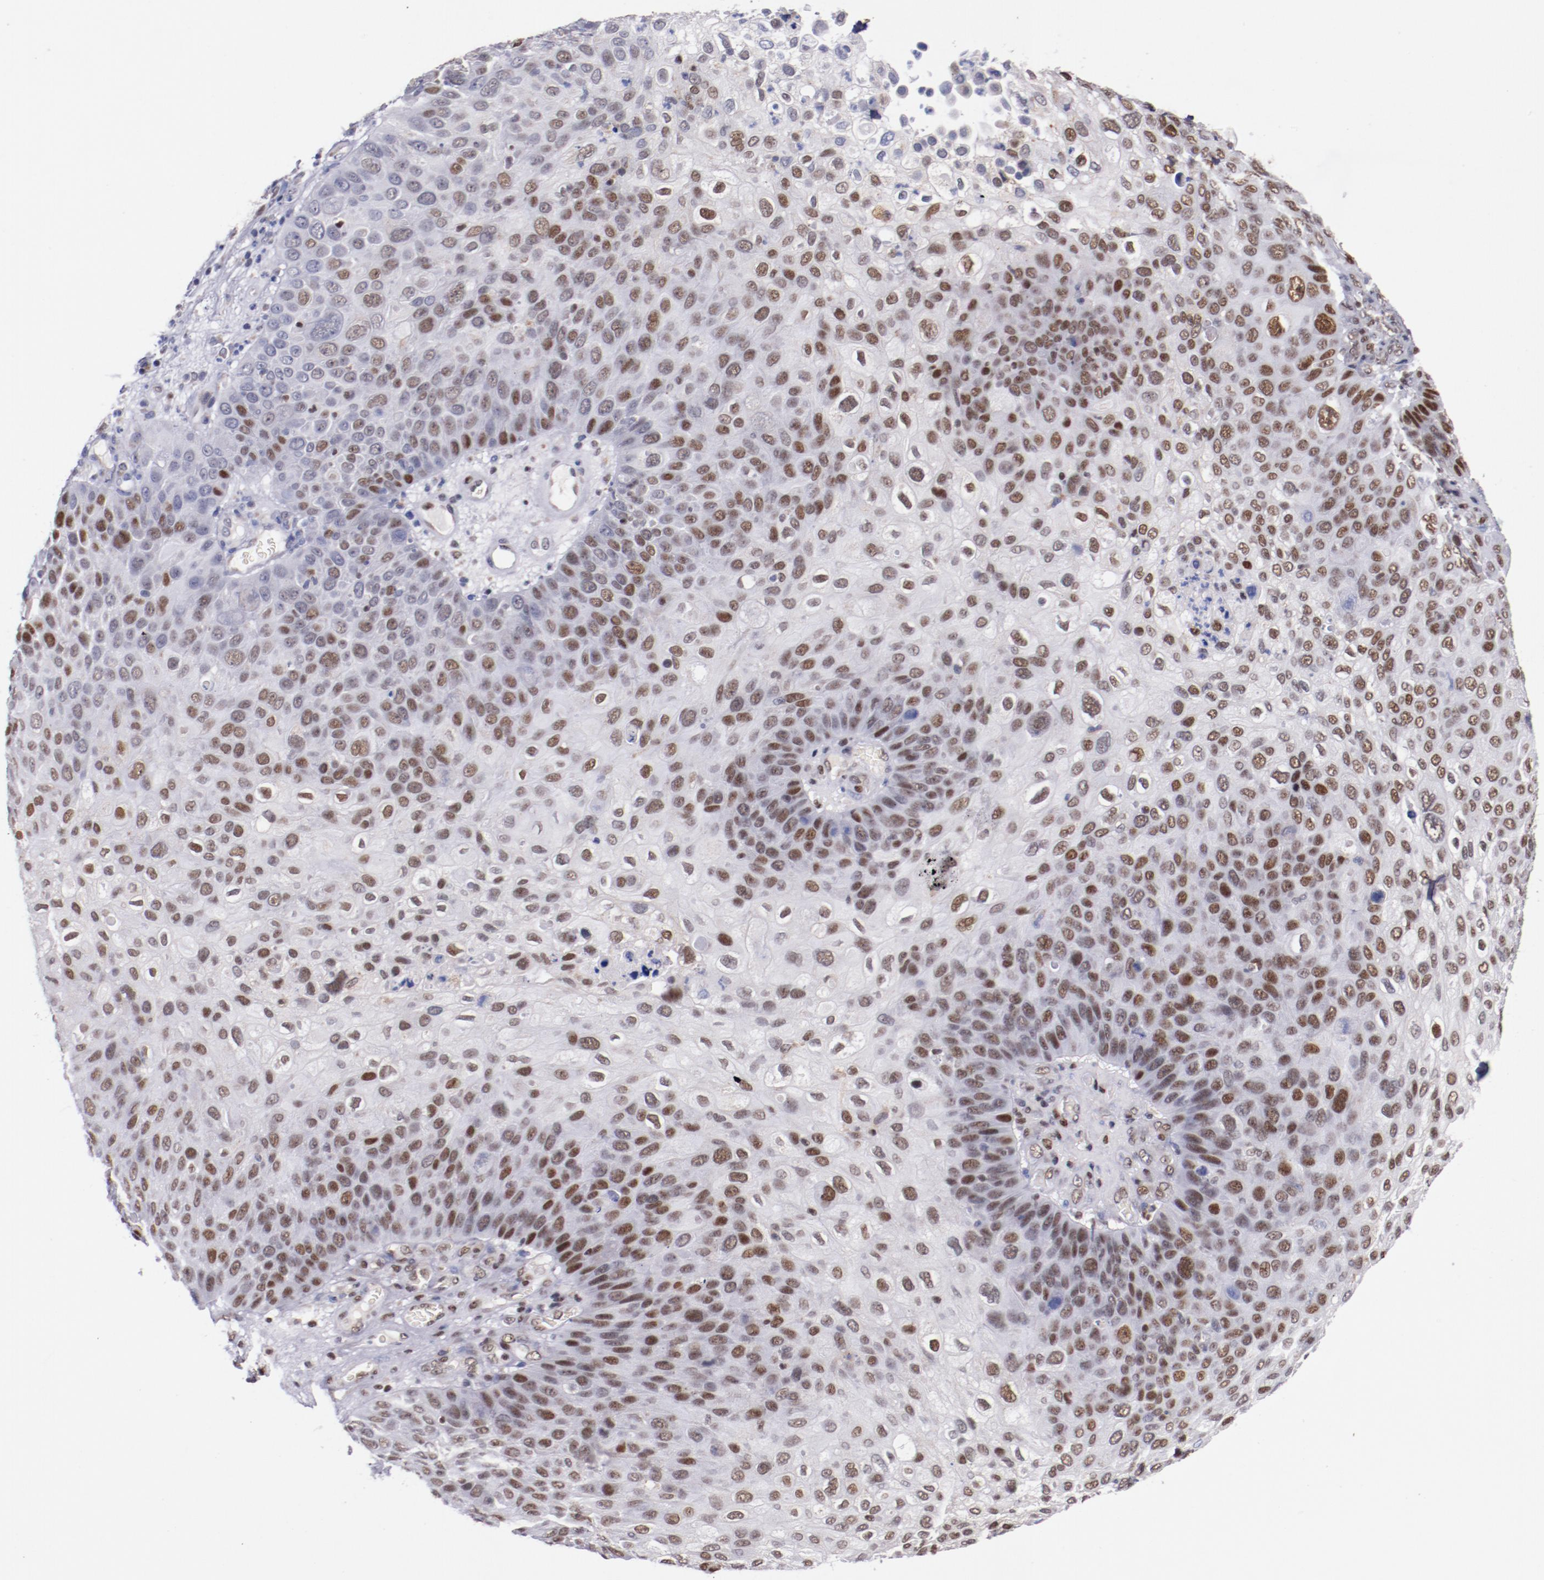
{"staining": {"intensity": "weak", "quantity": "<25%", "location": "nuclear"}, "tissue": "skin cancer", "cell_type": "Tumor cells", "image_type": "cancer", "snomed": [{"axis": "morphology", "description": "Squamous cell carcinoma, NOS"}, {"axis": "topography", "description": "Skin"}], "caption": "Image shows no significant protein positivity in tumor cells of squamous cell carcinoma (skin).", "gene": "SRF", "patient": {"sex": "male", "age": 87}}